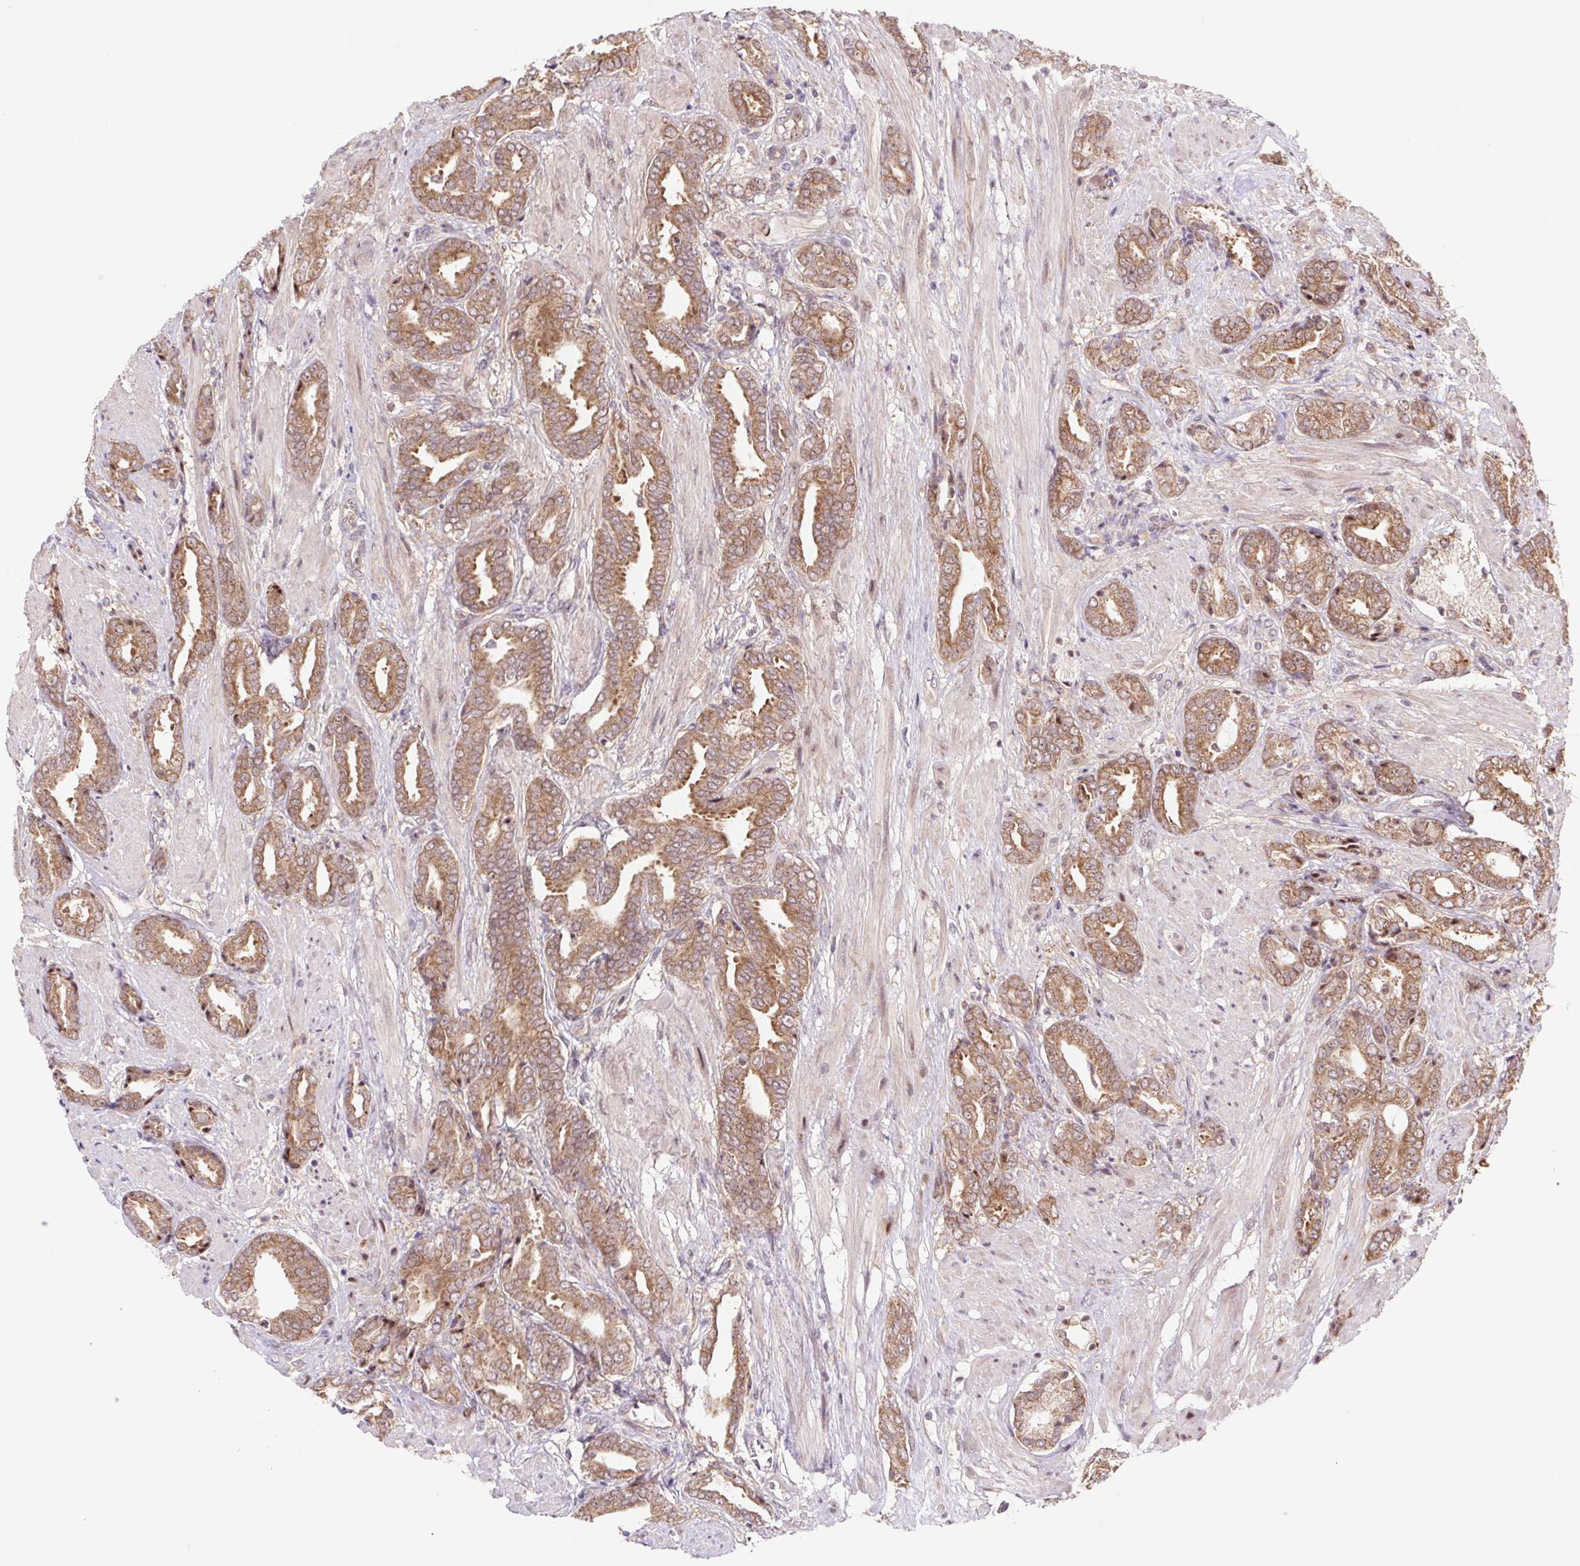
{"staining": {"intensity": "moderate", "quantity": ">75%", "location": "cytoplasmic/membranous"}, "tissue": "prostate cancer", "cell_type": "Tumor cells", "image_type": "cancer", "snomed": [{"axis": "morphology", "description": "Adenocarcinoma, High grade"}, {"axis": "topography", "description": "Prostate"}], "caption": "Human prostate high-grade adenocarcinoma stained with a brown dye reveals moderate cytoplasmic/membranous positive staining in approximately >75% of tumor cells.", "gene": "HFE", "patient": {"sex": "male", "age": 56}}